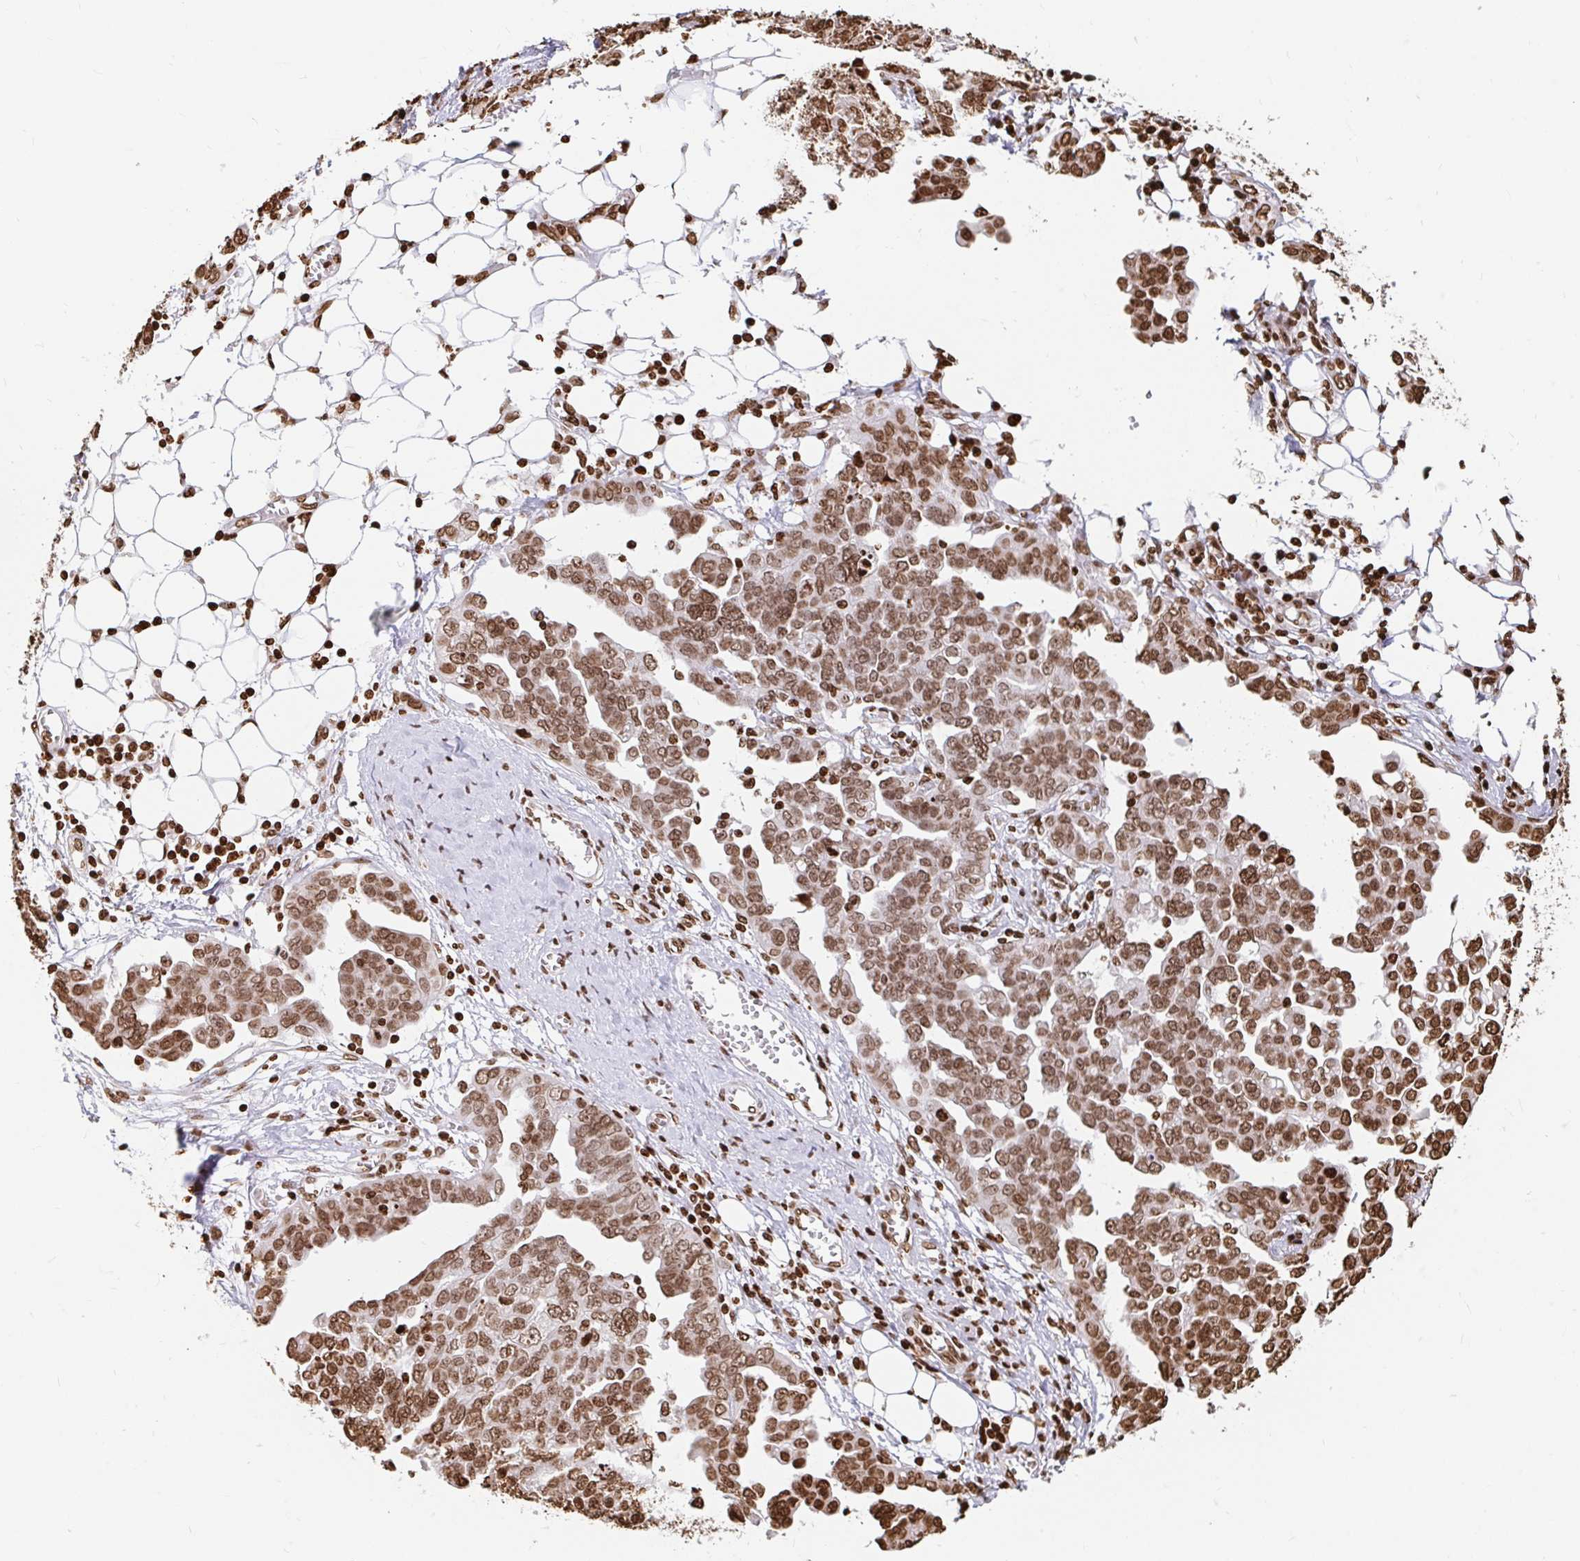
{"staining": {"intensity": "moderate", "quantity": ">75%", "location": "nuclear"}, "tissue": "ovarian cancer", "cell_type": "Tumor cells", "image_type": "cancer", "snomed": [{"axis": "morphology", "description": "Cystadenocarcinoma, serous, NOS"}, {"axis": "topography", "description": "Ovary"}], "caption": "The photomicrograph demonstrates staining of ovarian serous cystadenocarcinoma, revealing moderate nuclear protein expression (brown color) within tumor cells.", "gene": "H2BC5", "patient": {"sex": "female", "age": 59}}